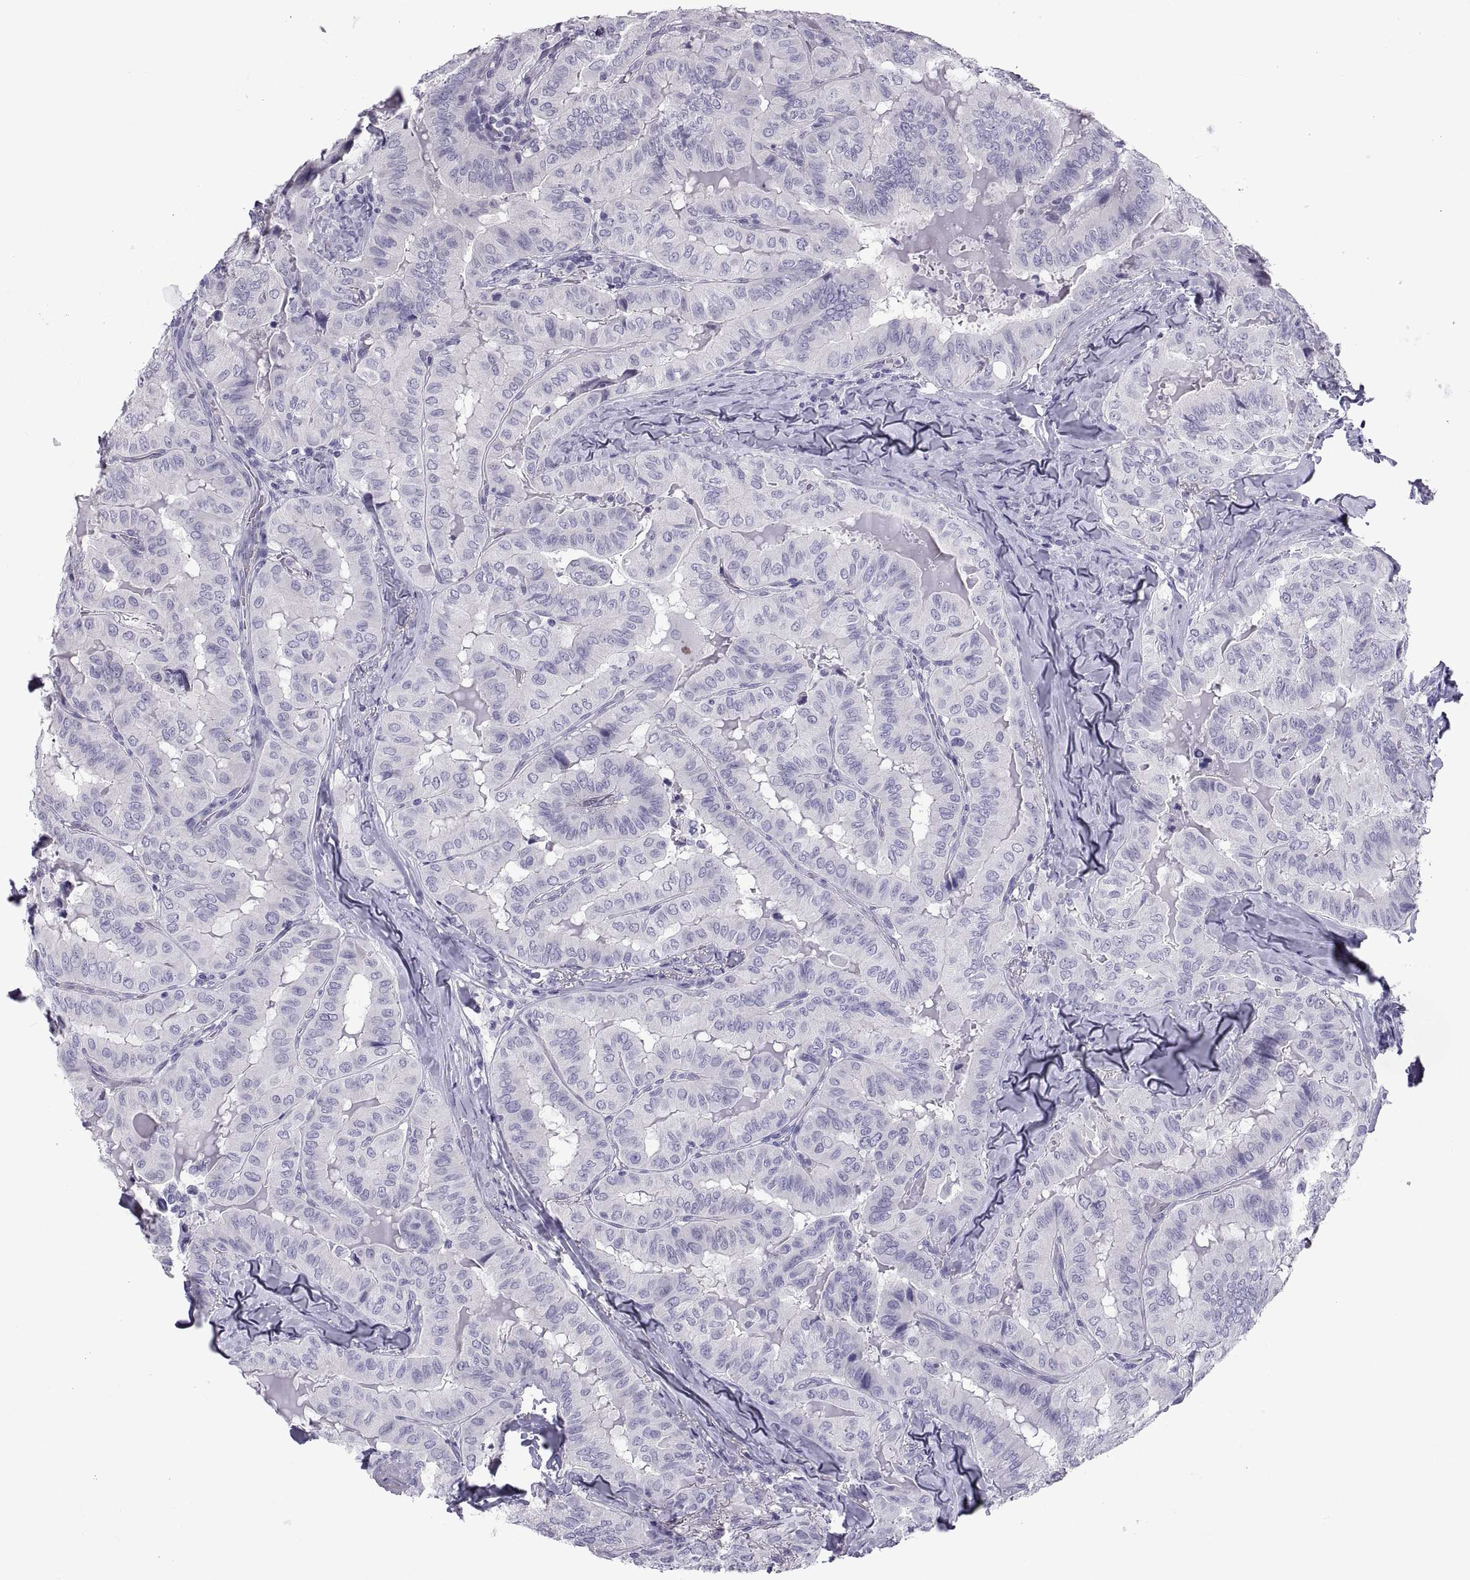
{"staining": {"intensity": "negative", "quantity": "none", "location": "none"}, "tissue": "thyroid cancer", "cell_type": "Tumor cells", "image_type": "cancer", "snomed": [{"axis": "morphology", "description": "Papillary adenocarcinoma, NOS"}, {"axis": "topography", "description": "Thyroid gland"}], "caption": "Immunohistochemistry micrograph of thyroid papillary adenocarcinoma stained for a protein (brown), which exhibits no staining in tumor cells.", "gene": "PCSK1N", "patient": {"sex": "female", "age": 68}}